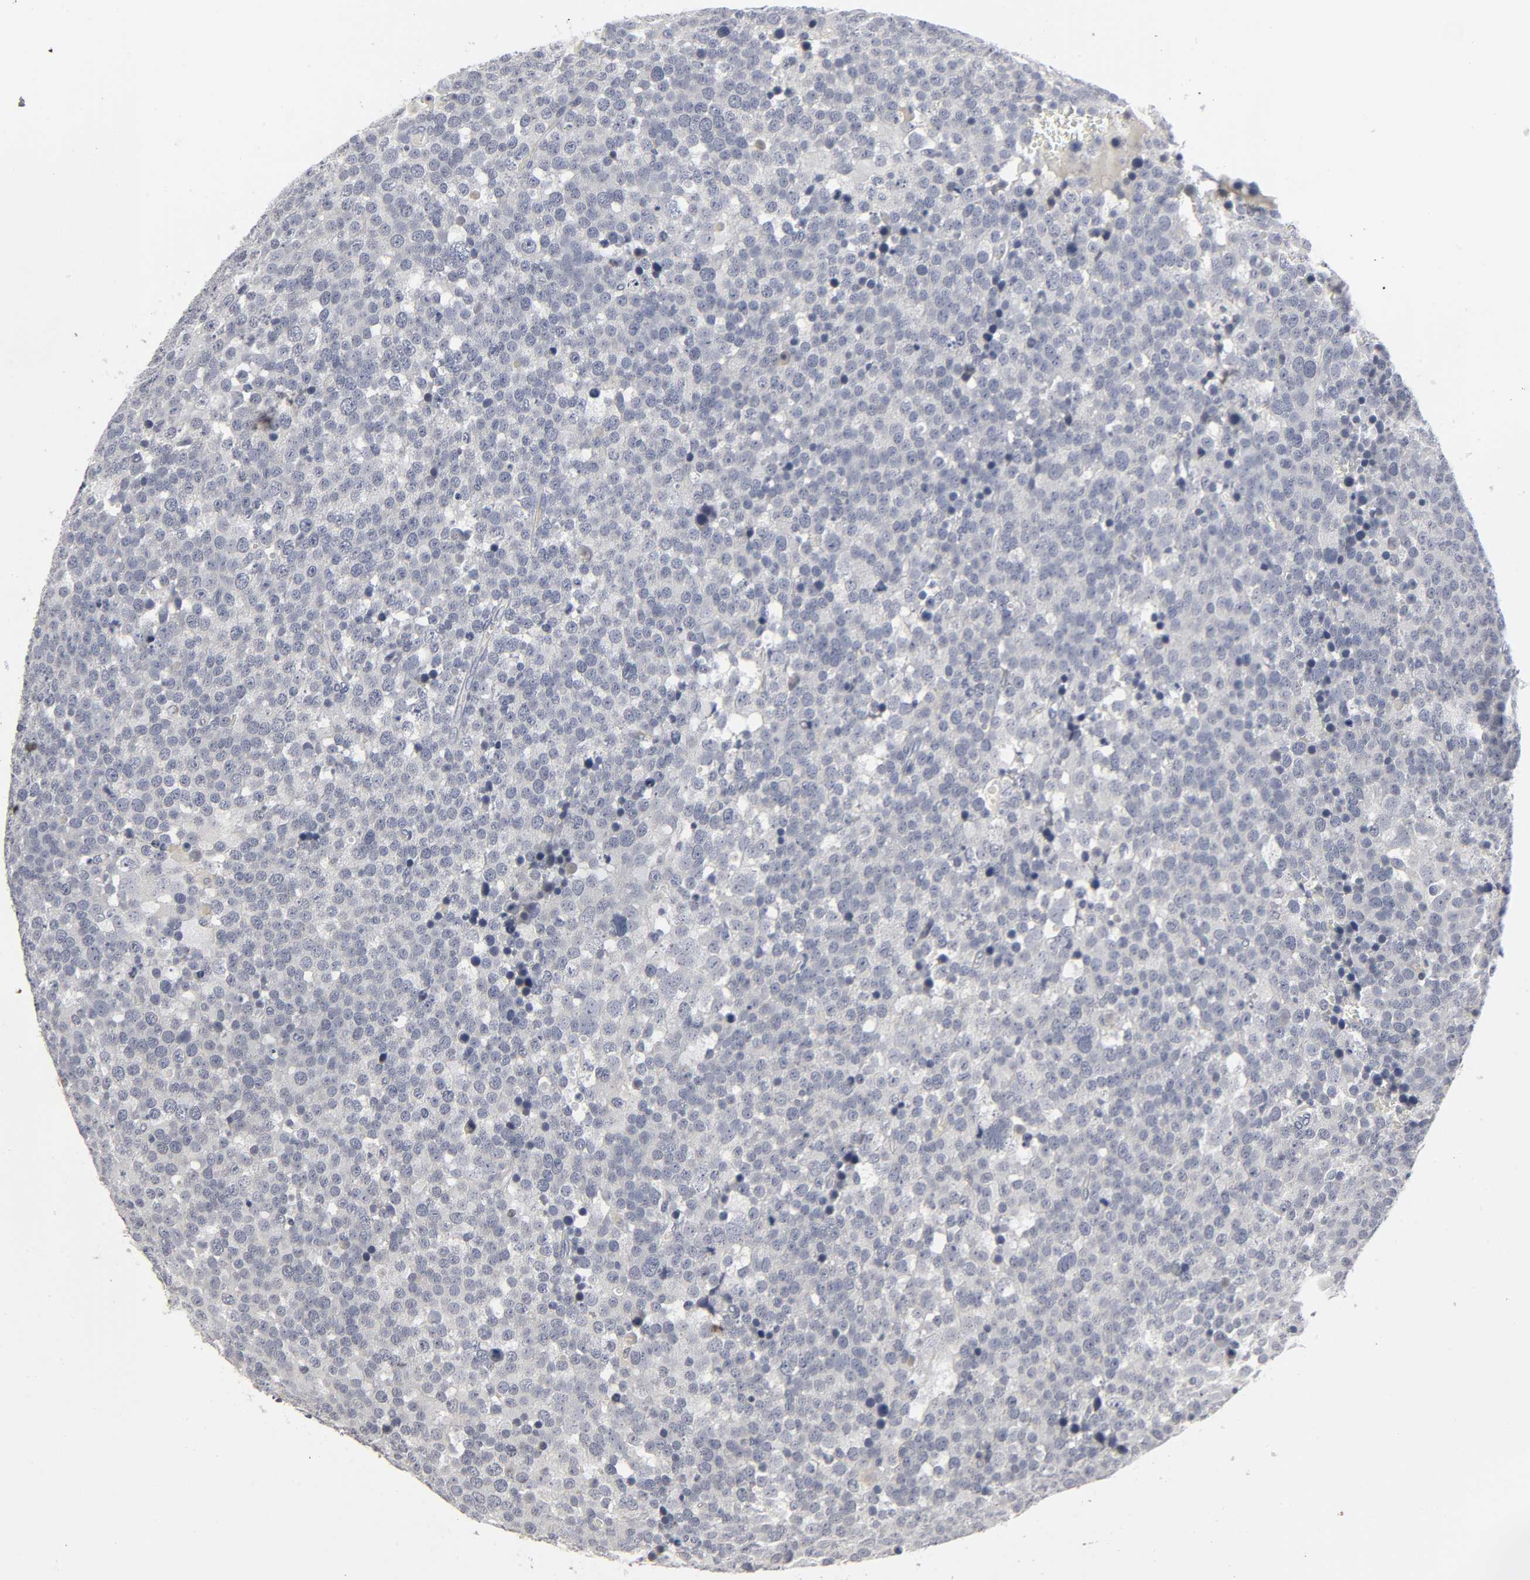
{"staining": {"intensity": "negative", "quantity": "none", "location": "none"}, "tissue": "testis cancer", "cell_type": "Tumor cells", "image_type": "cancer", "snomed": [{"axis": "morphology", "description": "Seminoma, NOS"}, {"axis": "topography", "description": "Testis"}], "caption": "This is an immunohistochemistry photomicrograph of seminoma (testis). There is no staining in tumor cells.", "gene": "TCAP", "patient": {"sex": "male", "age": 71}}